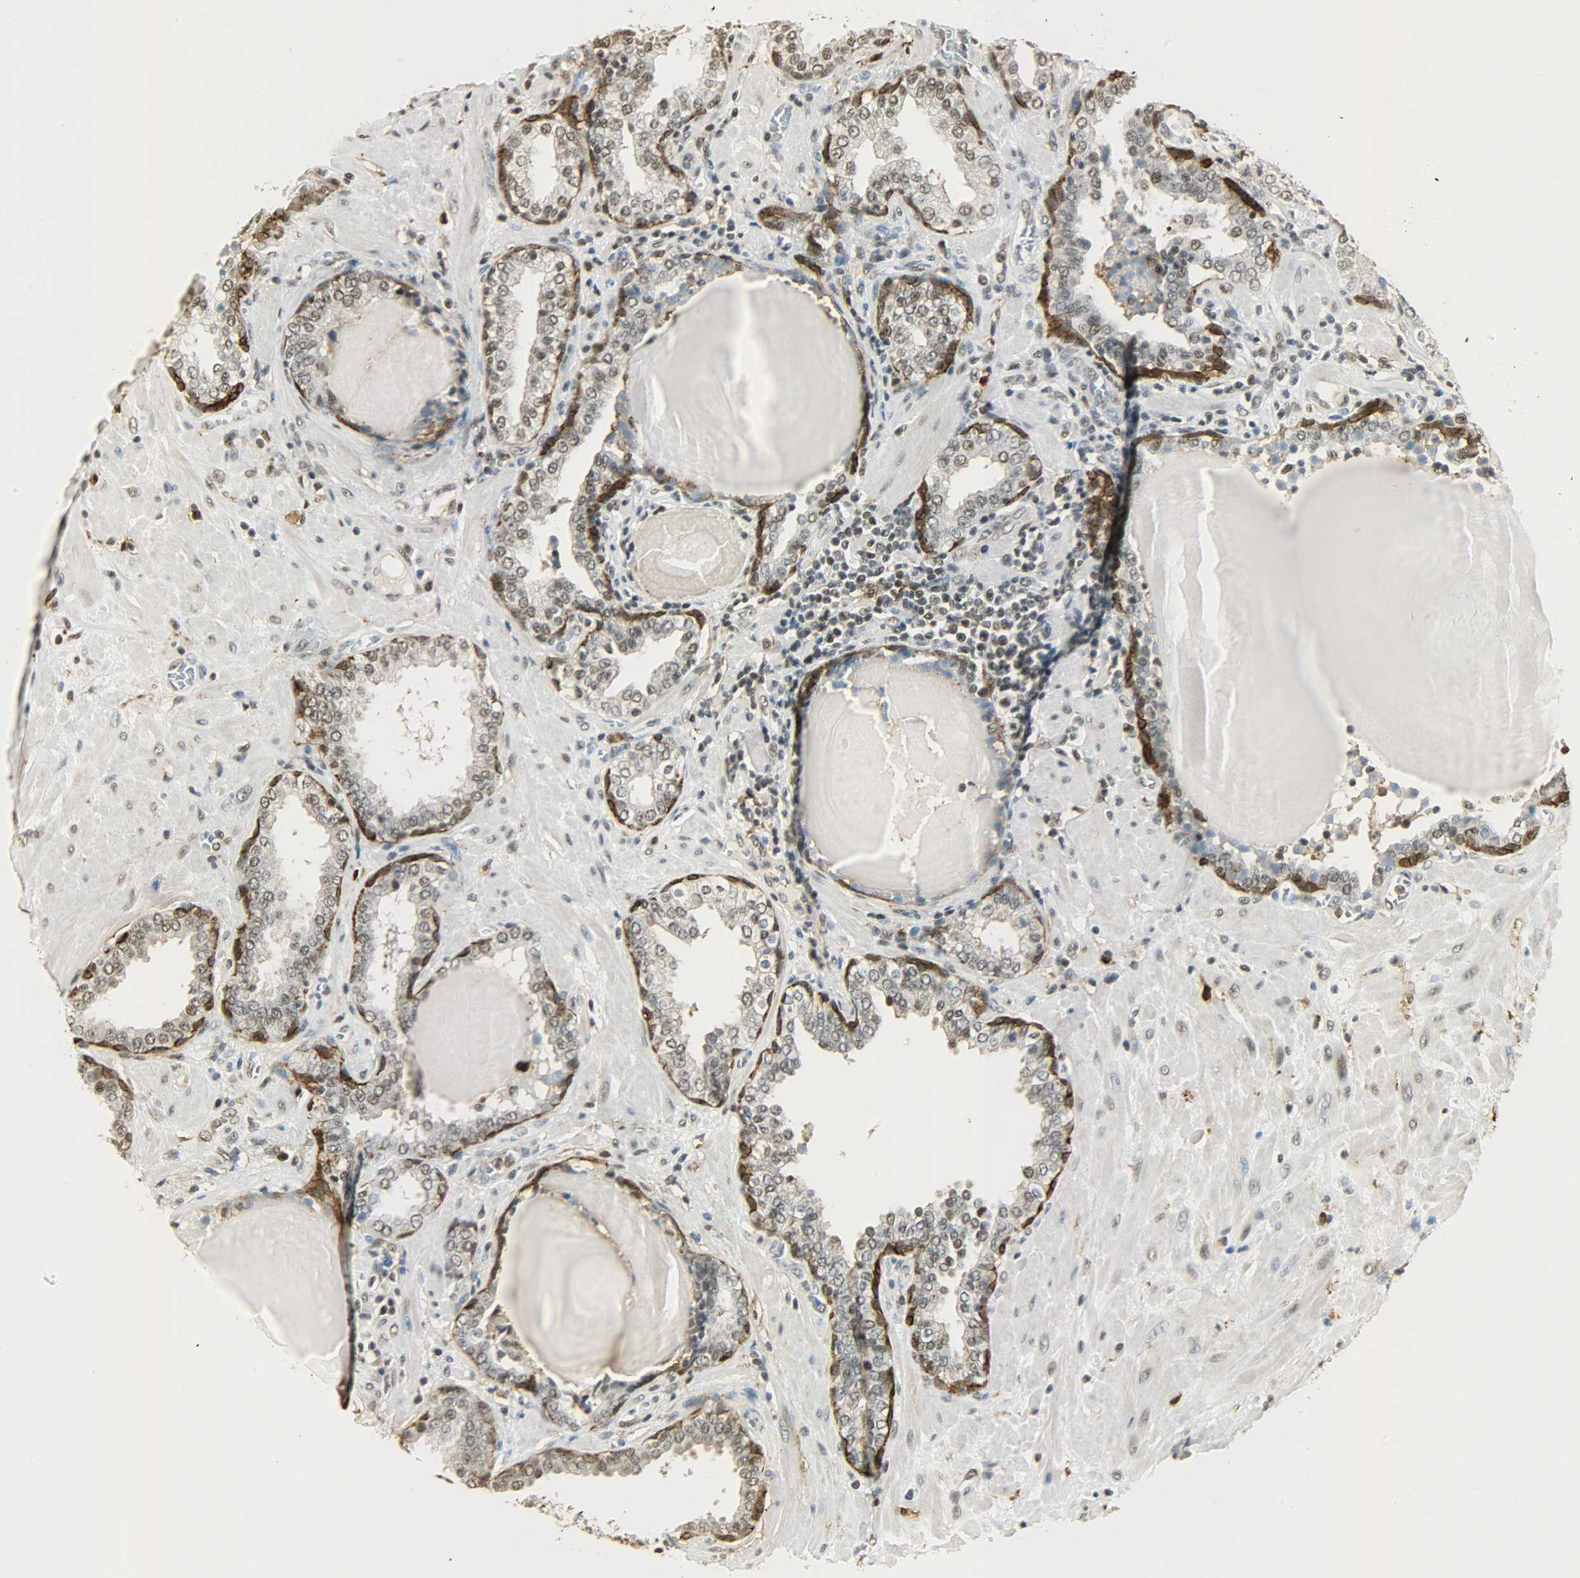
{"staining": {"intensity": "strong", "quantity": "<25%", "location": "cytoplasmic/membranous"}, "tissue": "prostate", "cell_type": "Glandular cells", "image_type": "normal", "snomed": [{"axis": "morphology", "description": "Normal tissue, NOS"}, {"axis": "topography", "description": "Prostate"}], "caption": "High-magnification brightfield microscopy of normal prostate stained with DAB (brown) and counterstained with hematoxylin (blue). glandular cells exhibit strong cytoplasmic/membranous expression is seen in approximately<25% of cells.", "gene": "NGFR", "patient": {"sex": "male", "age": 51}}